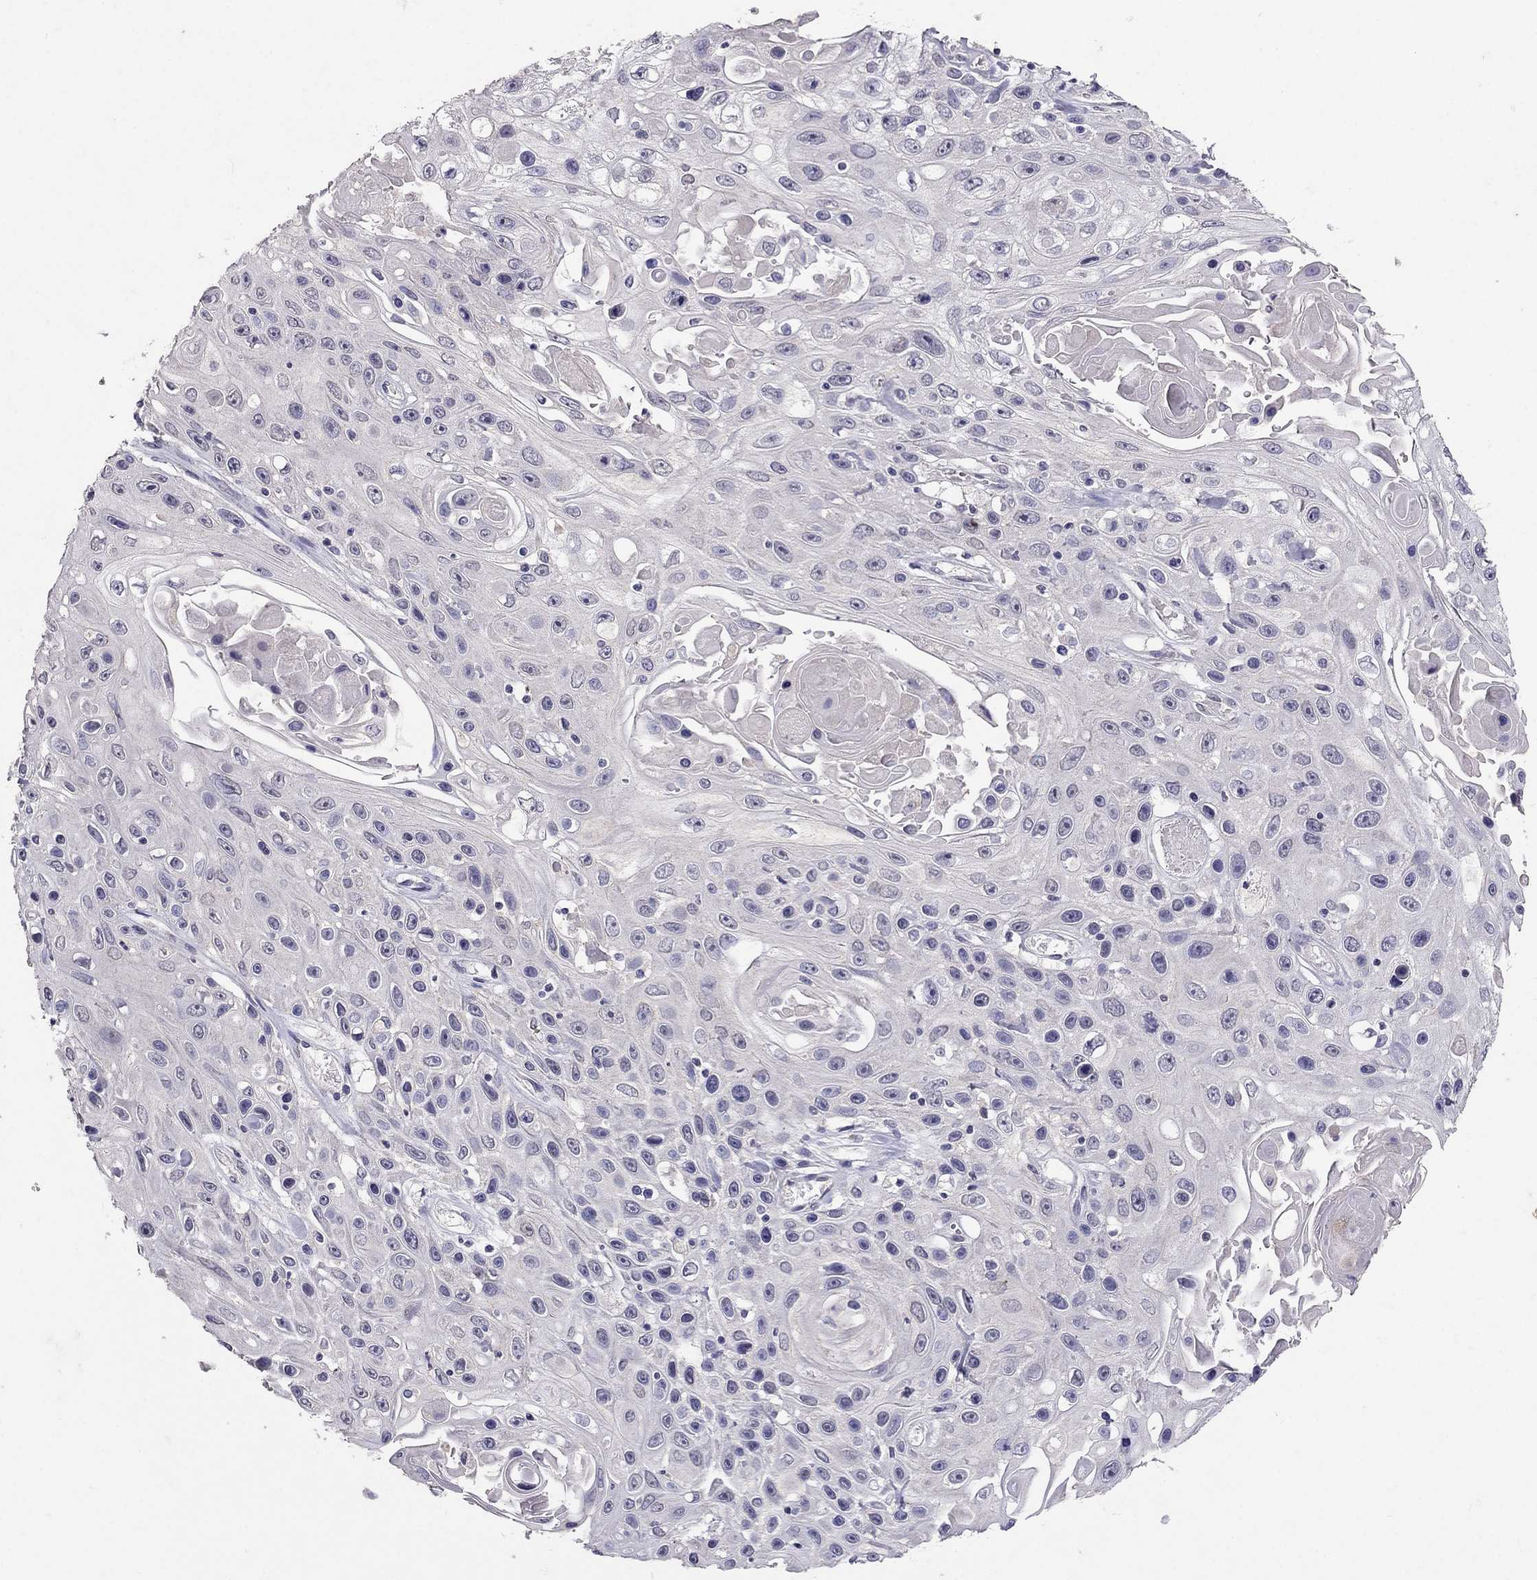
{"staining": {"intensity": "negative", "quantity": "none", "location": "none"}, "tissue": "skin cancer", "cell_type": "Tumor cells", "image_type": "cancer", "snomed": [{"axis": "morphology", "description": "Squamous cell carcinoma, NOS"}, {"axis": "topography", "description": "Skin"}], "caption": "An image of human squamous cell carcinoma (skin) is negative for staining in tumor cells.", "gene": "FST", "patient": {"sex": "male", "age": 82}}